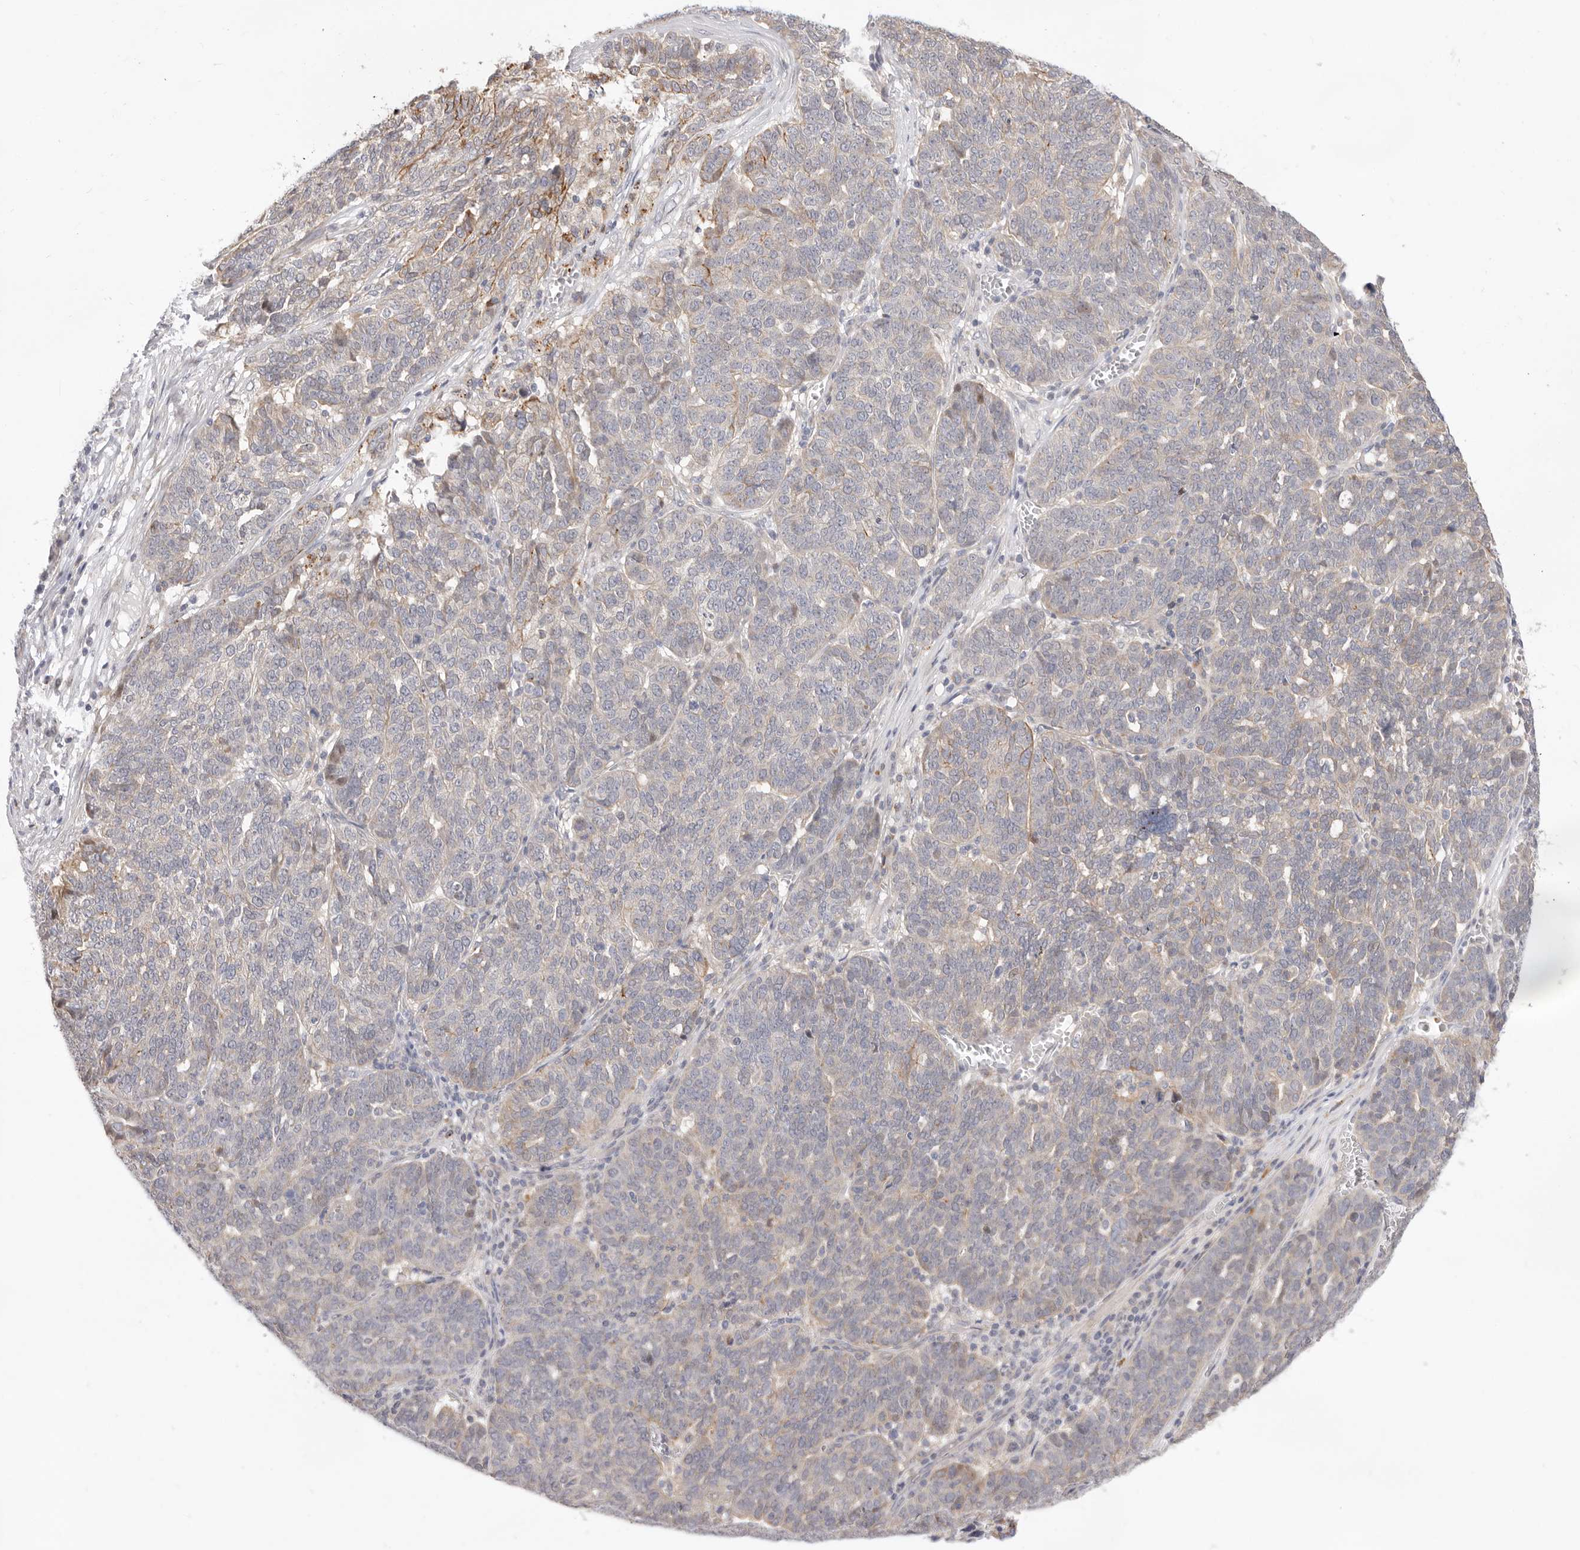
{"staining": {"intensity": "negative", "quantity": "none", "location": "none"}, "tissue": "ovarian cancer", "cell_type": "Tumor cells", "image_type": "cancer", "snomed": [{"axis": "morphology", "description": "Cystadenocarcinoma, serous, NOS"}, {"axis": "topography", "description": "Ovary"}], "caption": "The photomicrograph demonstrates no staining of tumor cells in ovarian serous cystadenocarcinoma. Brightfield microscopy of immunohistochemistry (IHC) stained with DAB (3,3'-diaminobenzidine) (brown) and hematoxylin (blue), captured at high magnification.", "gene": "USH1C", "patient": {"sex": "female", "age": 59}}